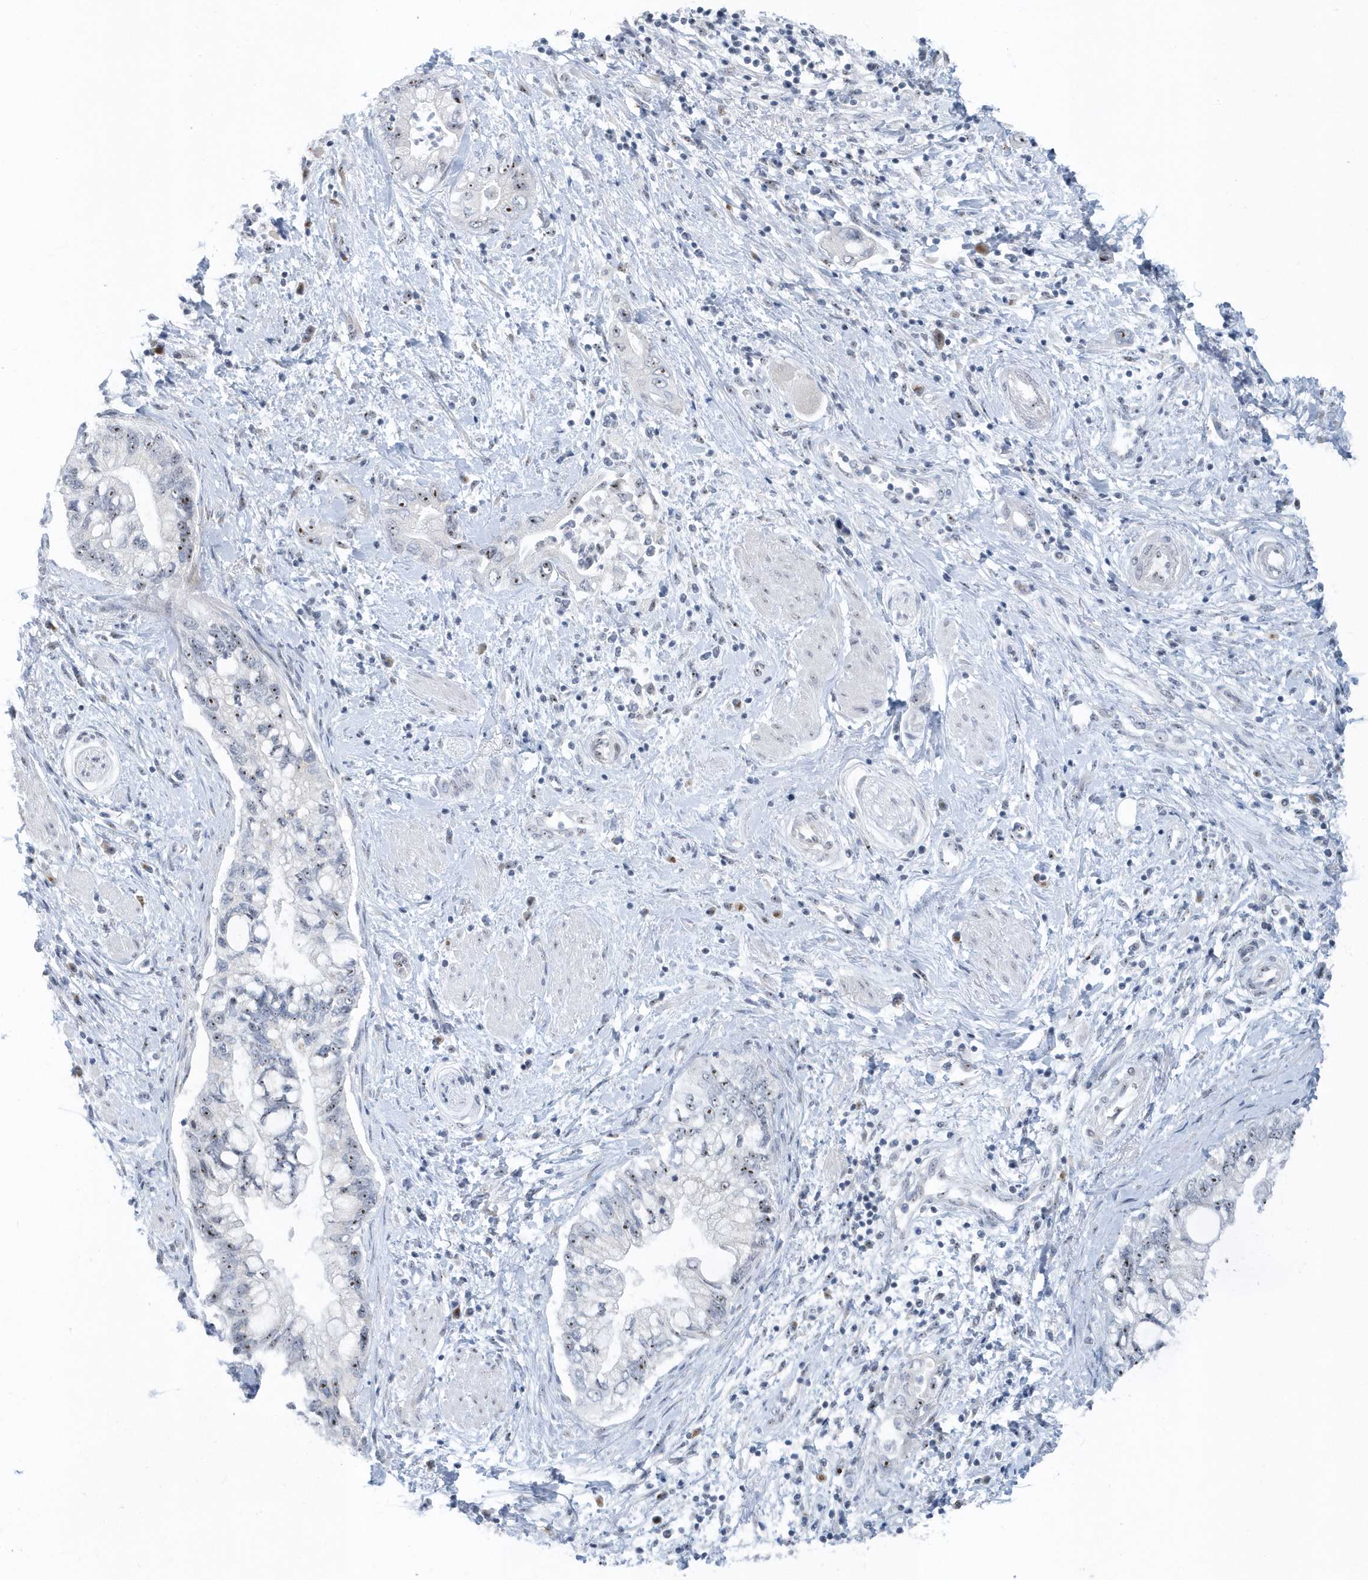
{"staining": {"intensity": "moderate", "quantity": "<25%", "location": "nuclear"}, "tissue": "pancreatic cancer", "cell_type": "Tumor cells", "image_type": "cancer", "snomed": [{"axis": "morphology", "description": "Adenocarcinoma, NOS"}, {"axis": "topography", "description": "Pancreas"}], "caption": "Immunohistochemical staining of human pancreatic adenocarcinoma demonstrates low levels of moderate nuclear protein staining in about <25% of tumor cells. The staining was performed using DAB (3,3'-diaminobenzidine) to visualize the protein expression in brown, while the nuclei were stained in blue with hematoxylin (Magnification: 20x).", "gene": "RPF2", "patient": {"sex": "female", "age": 73}}